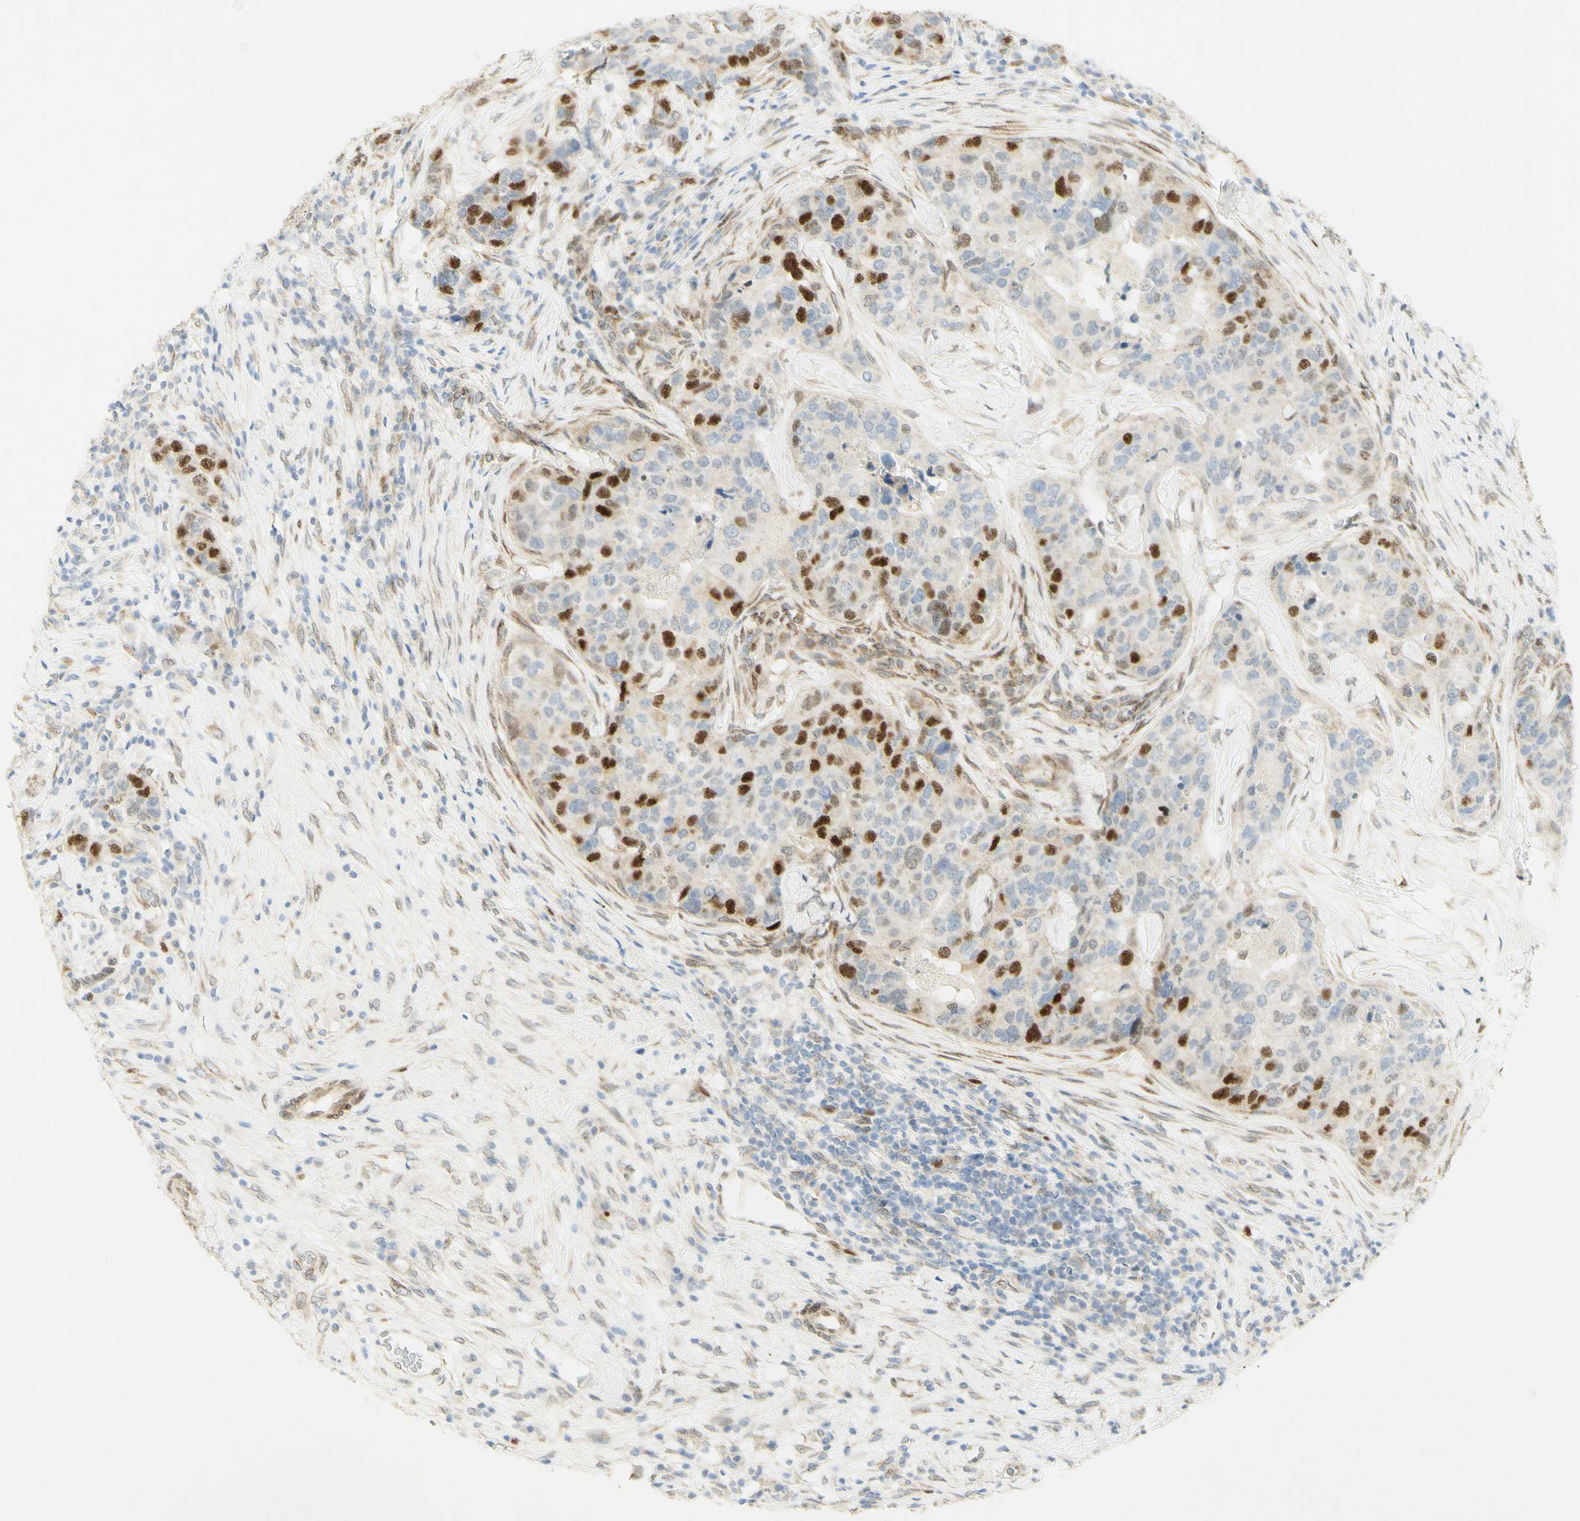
{"staining": {"intensity": "strong", "quantity": "25%-75%", "location": "nuclear"}, "tissue": "breast cancer", "cell_type": "Tumor cells", "image_type": "cancer", "snomed": [{"axis": "morphology", "description": "Lobular carcinoma"}, {"axis": "topography", "description": "Breast"}], "caption": "Immunohistochemical staining of human breast lobular carcinoma reveals high levels of strong nuclear positivity in approximately 25%-75% of tumor cells.", "gene": "E2F1", "patient": {"sex": "female", "age": 59}}